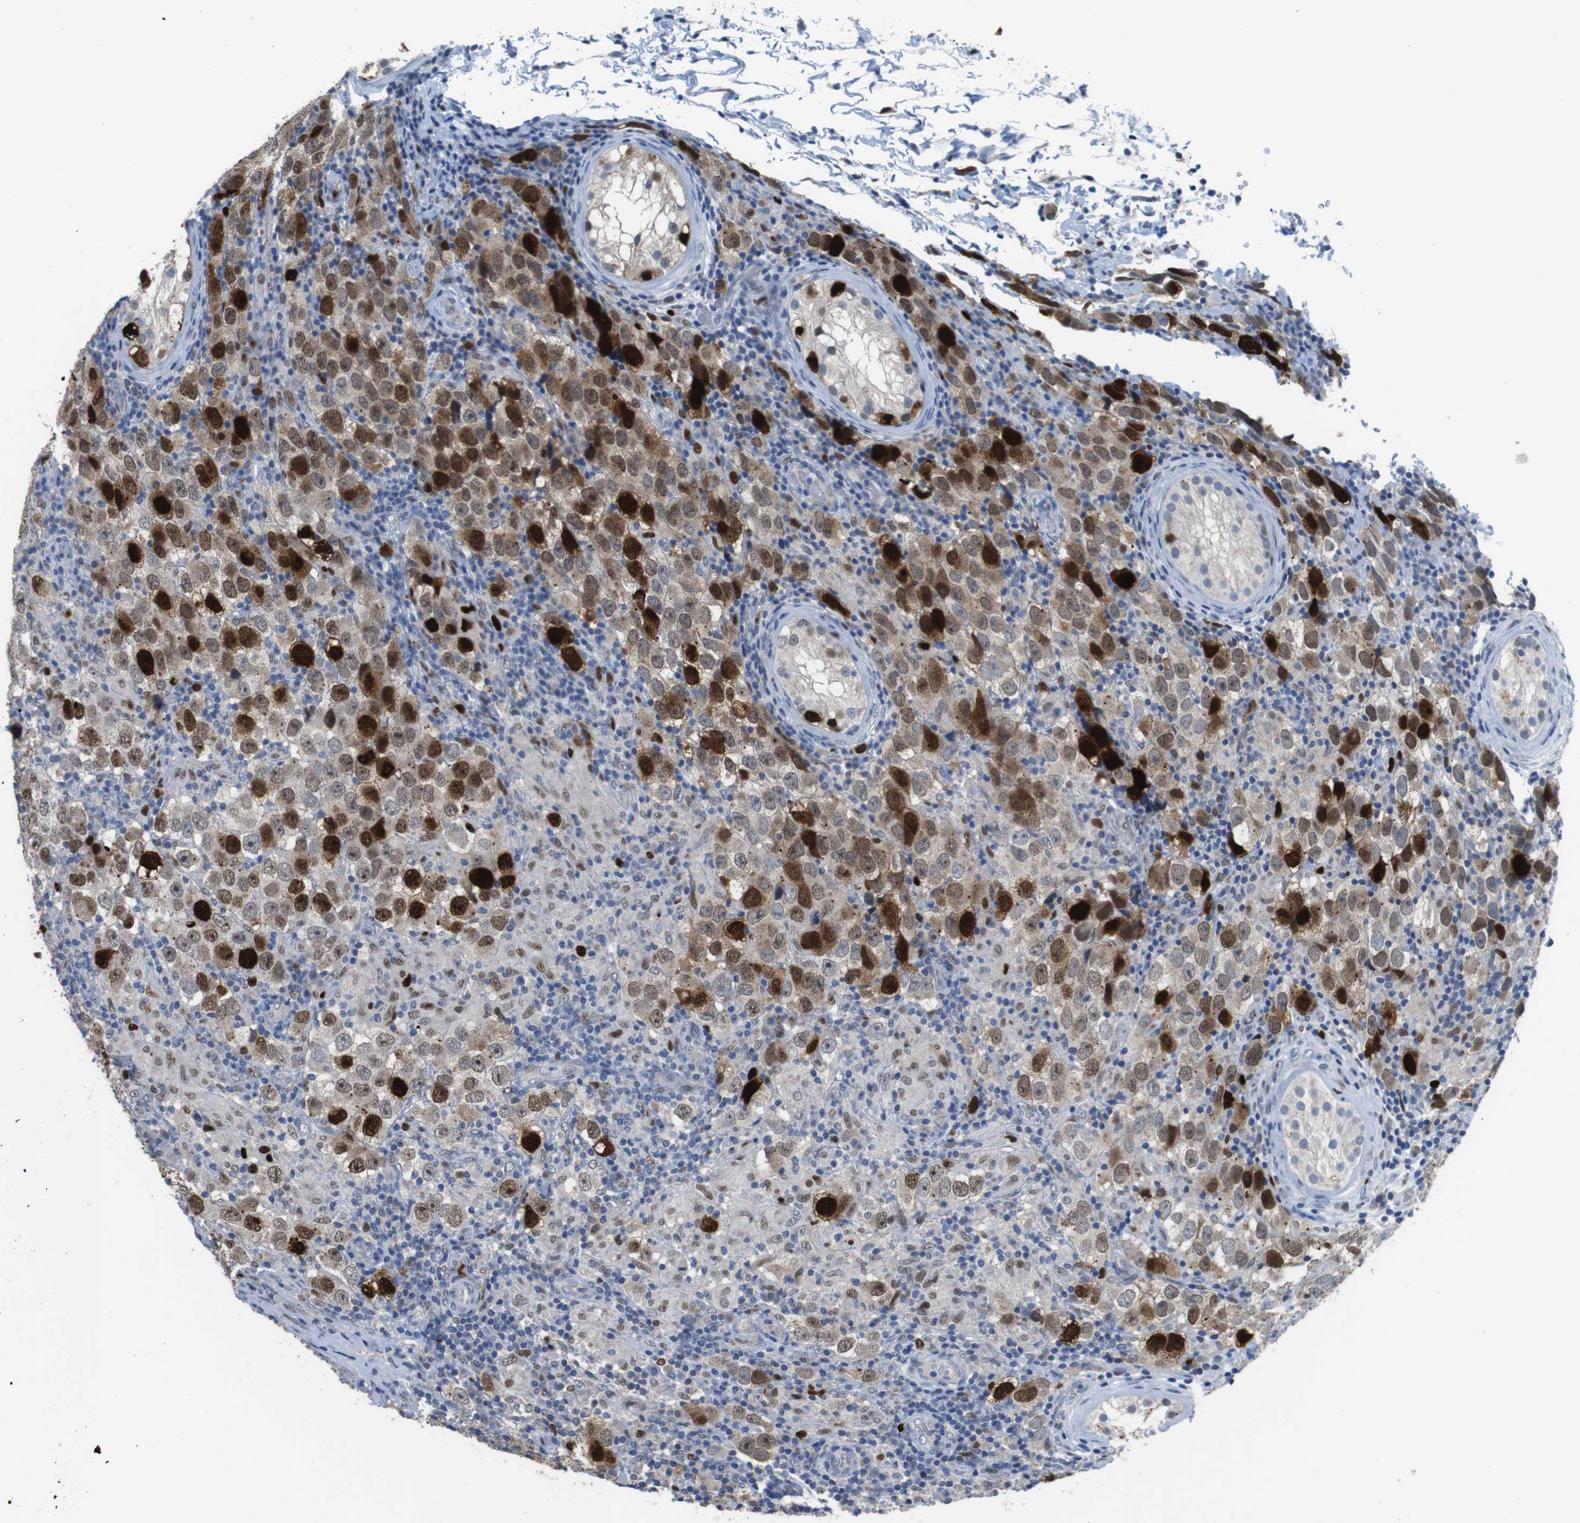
{"staining": {"intensity": "strong", "quantity": ">75%", "location": "nuclear"}, "tissue": "testis cancer", "cell_type": "Tumor cells", "image_type": "cancer", "snomed": [{"axis": "morphology", "description": "Carcinoma, Embryonal, NOS"}, {"axis": "topography", "description": "Testis"}], "caption": "This is an image of IHC staining of testis cancer, which shows strong positivity in the nuclear of tumor cells.", "gene": "KPNA2", "patient": {"sex": "male", "age": 21}}